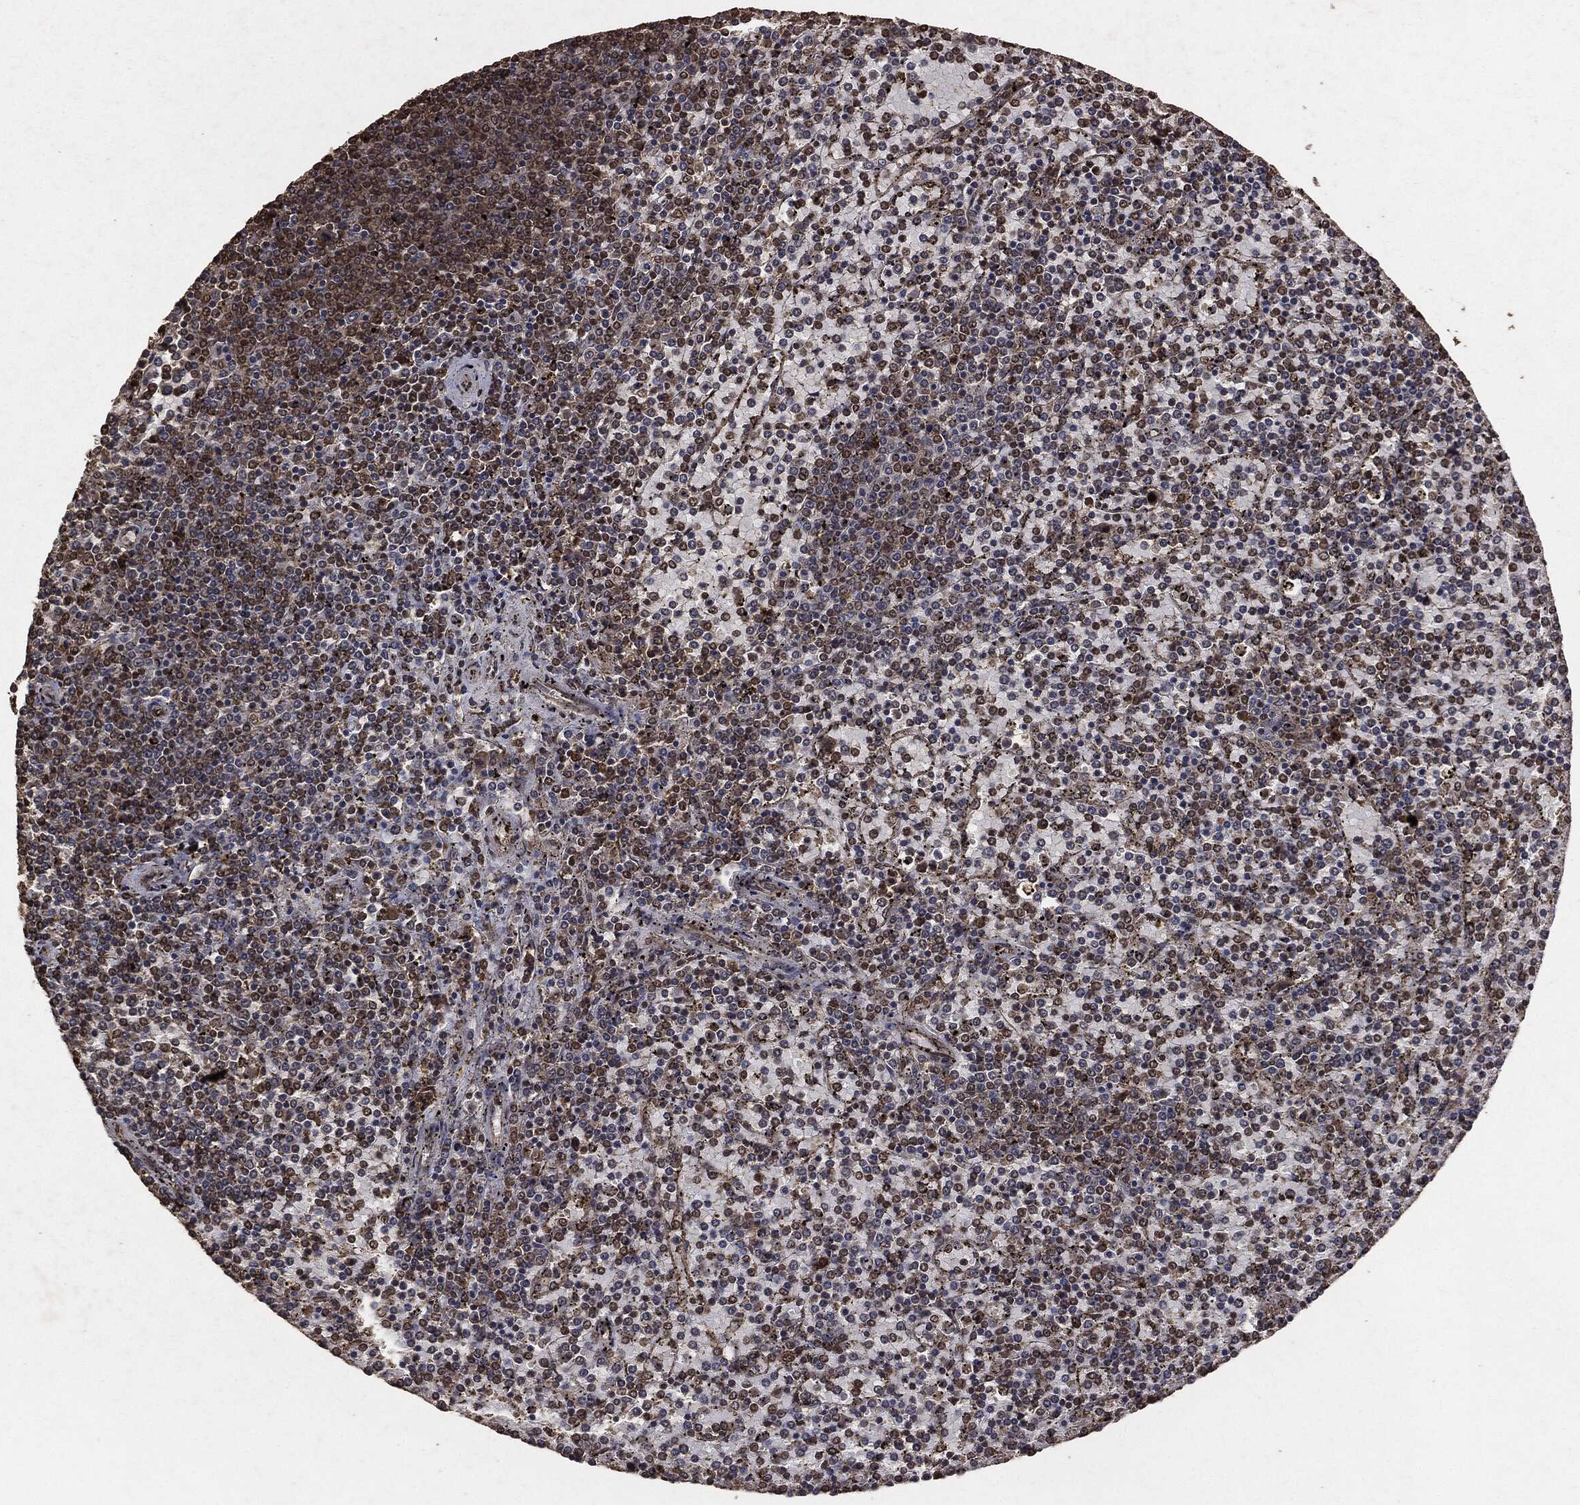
{"staining": {"intensity": "weak", "quantity": "25%-75%", "location": "cytoplasmic/membranous"}, "tissue": "lymphoma", "cell_type": "Tumor cells", "image_type": "cancer", "snomed": [{"axis": "morphology", "description": "Malignant lymphoma, non-Hodgkin's type, Low grade"}, {"axis": "topography", "description": "Spleen"}], "caption": "Immunohistochemical staining of malignant lymphoma, non-Hodgkin's type (low-grade) shows low levels of weak cytoplasmic/membranous protein expression in about 25%-75% of tumor cells.", "gene": "AKT1S1", "patient": {"sex": "female", "age": 77}}